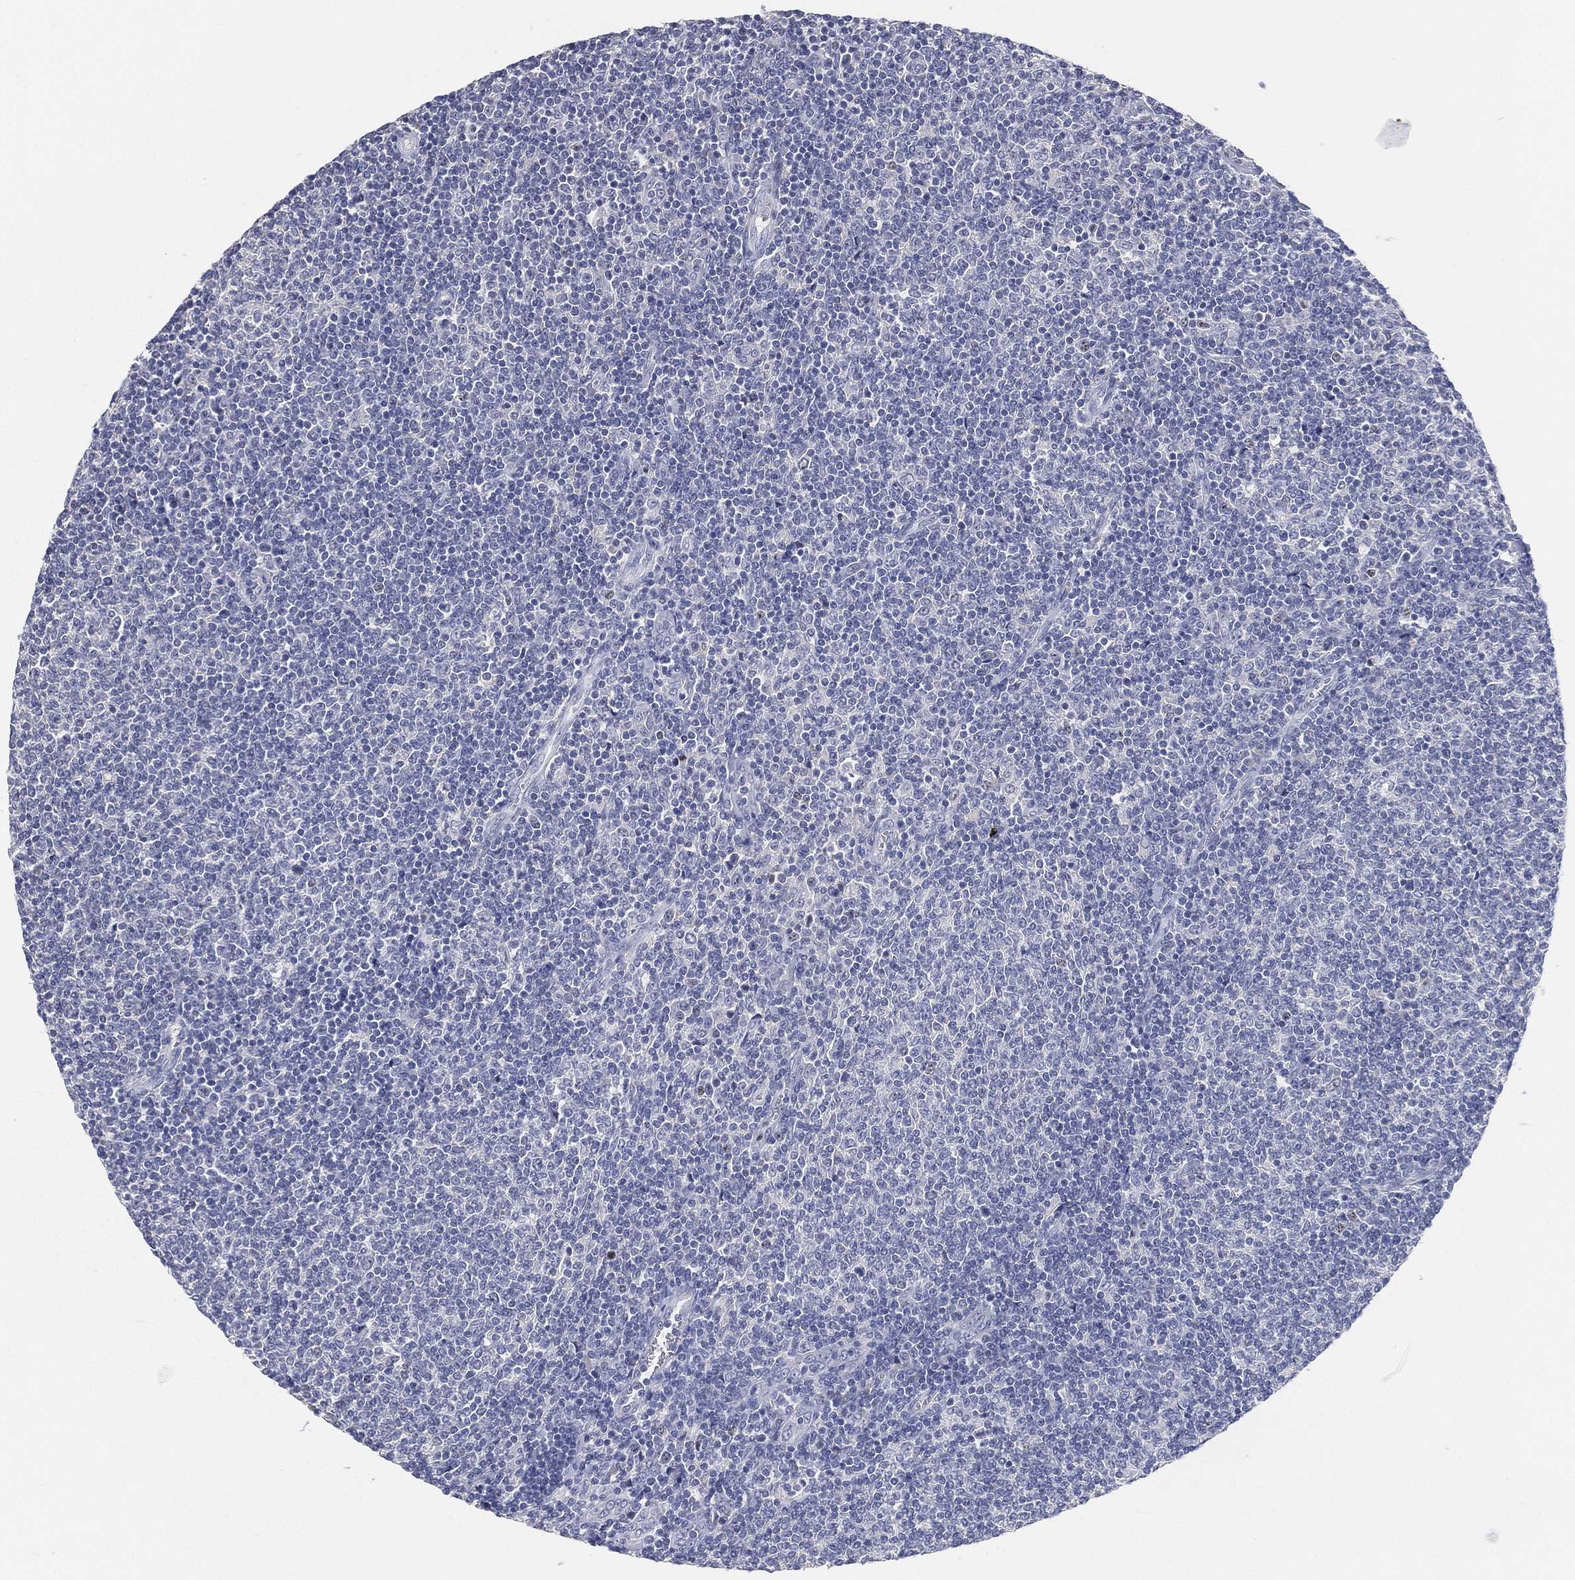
{"staining": {"intensity": "negative", "quantity": "none", "location": "none"}, "tissue": "lymphoma", "cell_type": "Tumor cells", "image_type": "cancer", "snomed": [{"axis": "morphology", "description": "Malignant lymphoma, non-Hodgkin's type, Low grade"}, {"axis": "topography", "description": "Lymph node"}], "caption": "An immunohistochemistry photomicrograph of lymphoma is shown. There is no staining in tumor cells of lymphoma.", "gene": "FAM187B", "patient": {"sex": "male", "age": 52}}